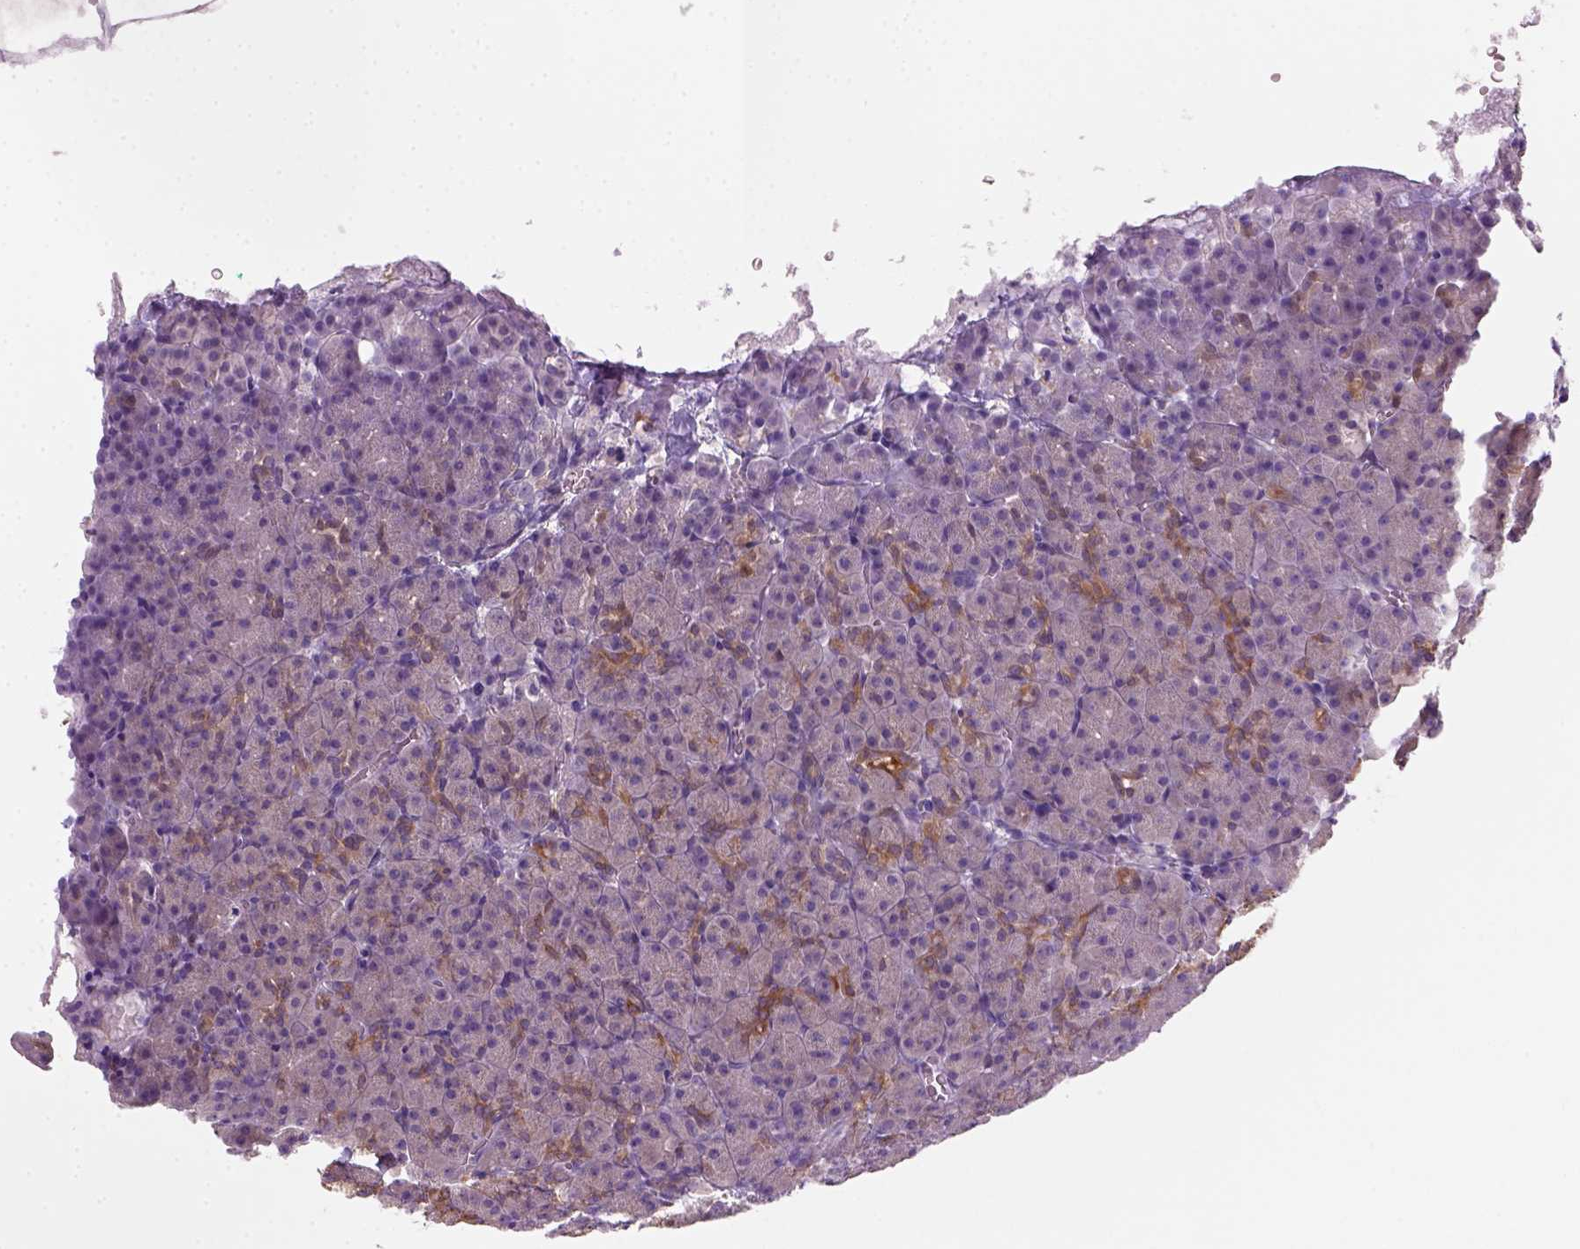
{"staining": {"intensity": "strong", "quantity": "<25%", "location": "cytoplasmic/membranous"}, "tissue": "pancreas", "cell_type": "Exocrine glandular cells", "image_type": "normal", "snomed": [{"axis": "morphology", "description": "Normal tissue, NOS"}, {"axis": "topography", "description": "Pancreas"}], "caption": "An immunohistochemistry (IHC) photomicrograph of normal tissue is shown. Protein staining in brown labels strong cytoplasmic/membranous positivity in pancreas within exocrine glandular cells. The staining was performed using DAB to visualize the protein expression in brown, while the nuclei were stained in blue with hematoxylin (Magnification: 20x).", "gene": "GOT1", "patient": {"sex": "female", "age": 74}}